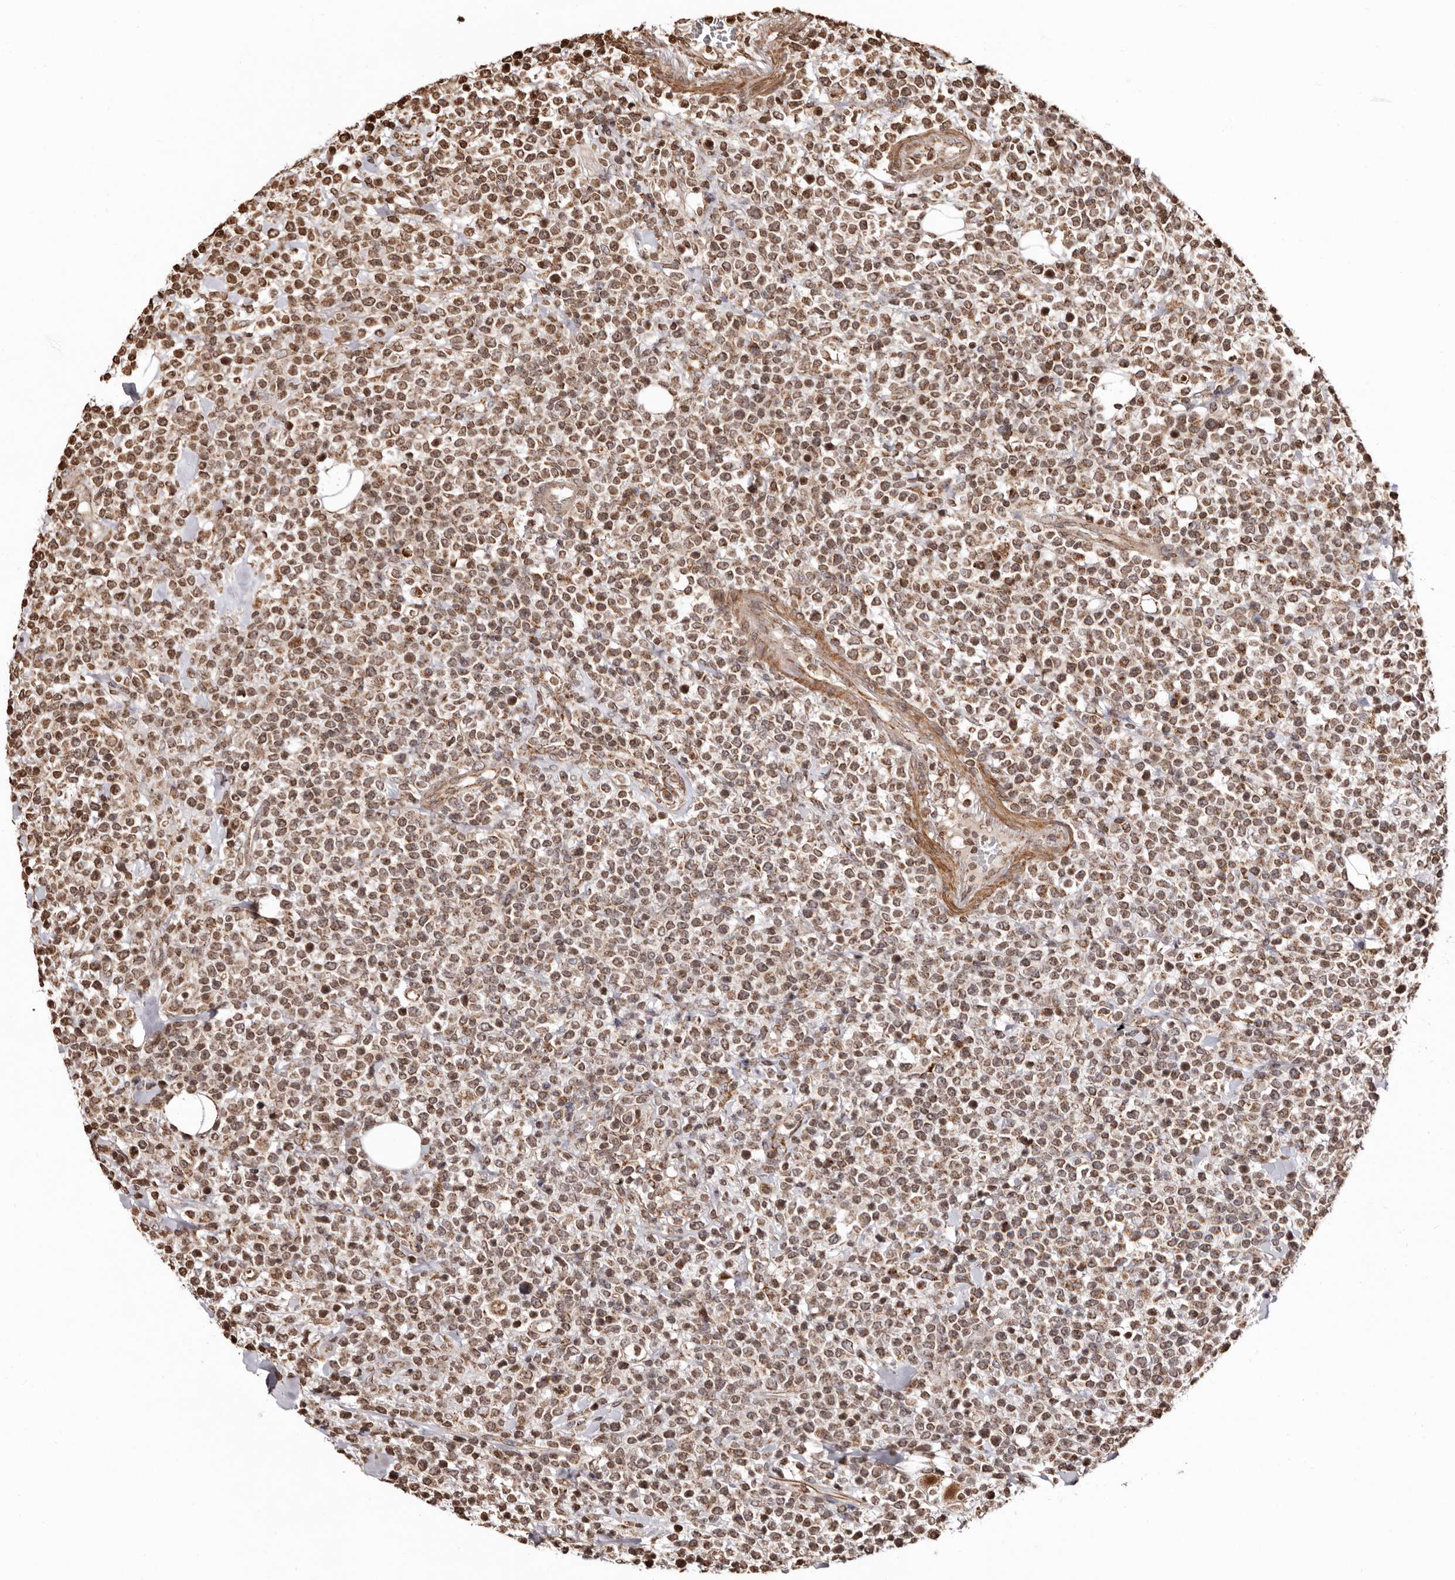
{"staining": {"intensity": "moderate", "quantity": ">75%", "location": "cytoplasmic/membranous,nuclear"}, "tissue": "lymphoma", "cell_type": "Tumor cells", "image_type": "cancer", "snomed": [{"axis": "morphology", "description": "Malignant lymphoma, non-Hodgkin's type, High grade"}, {"axis": "topography", "description": "Colon"}], "caption": "Lymphoma stained with a brown dye exhibits moderate cytoplasmic/membranous and nuclear positive expression in about >75% of tumor cells.", "gene": "CCDC190", "patient": {"sex": "female", "age": 53}}